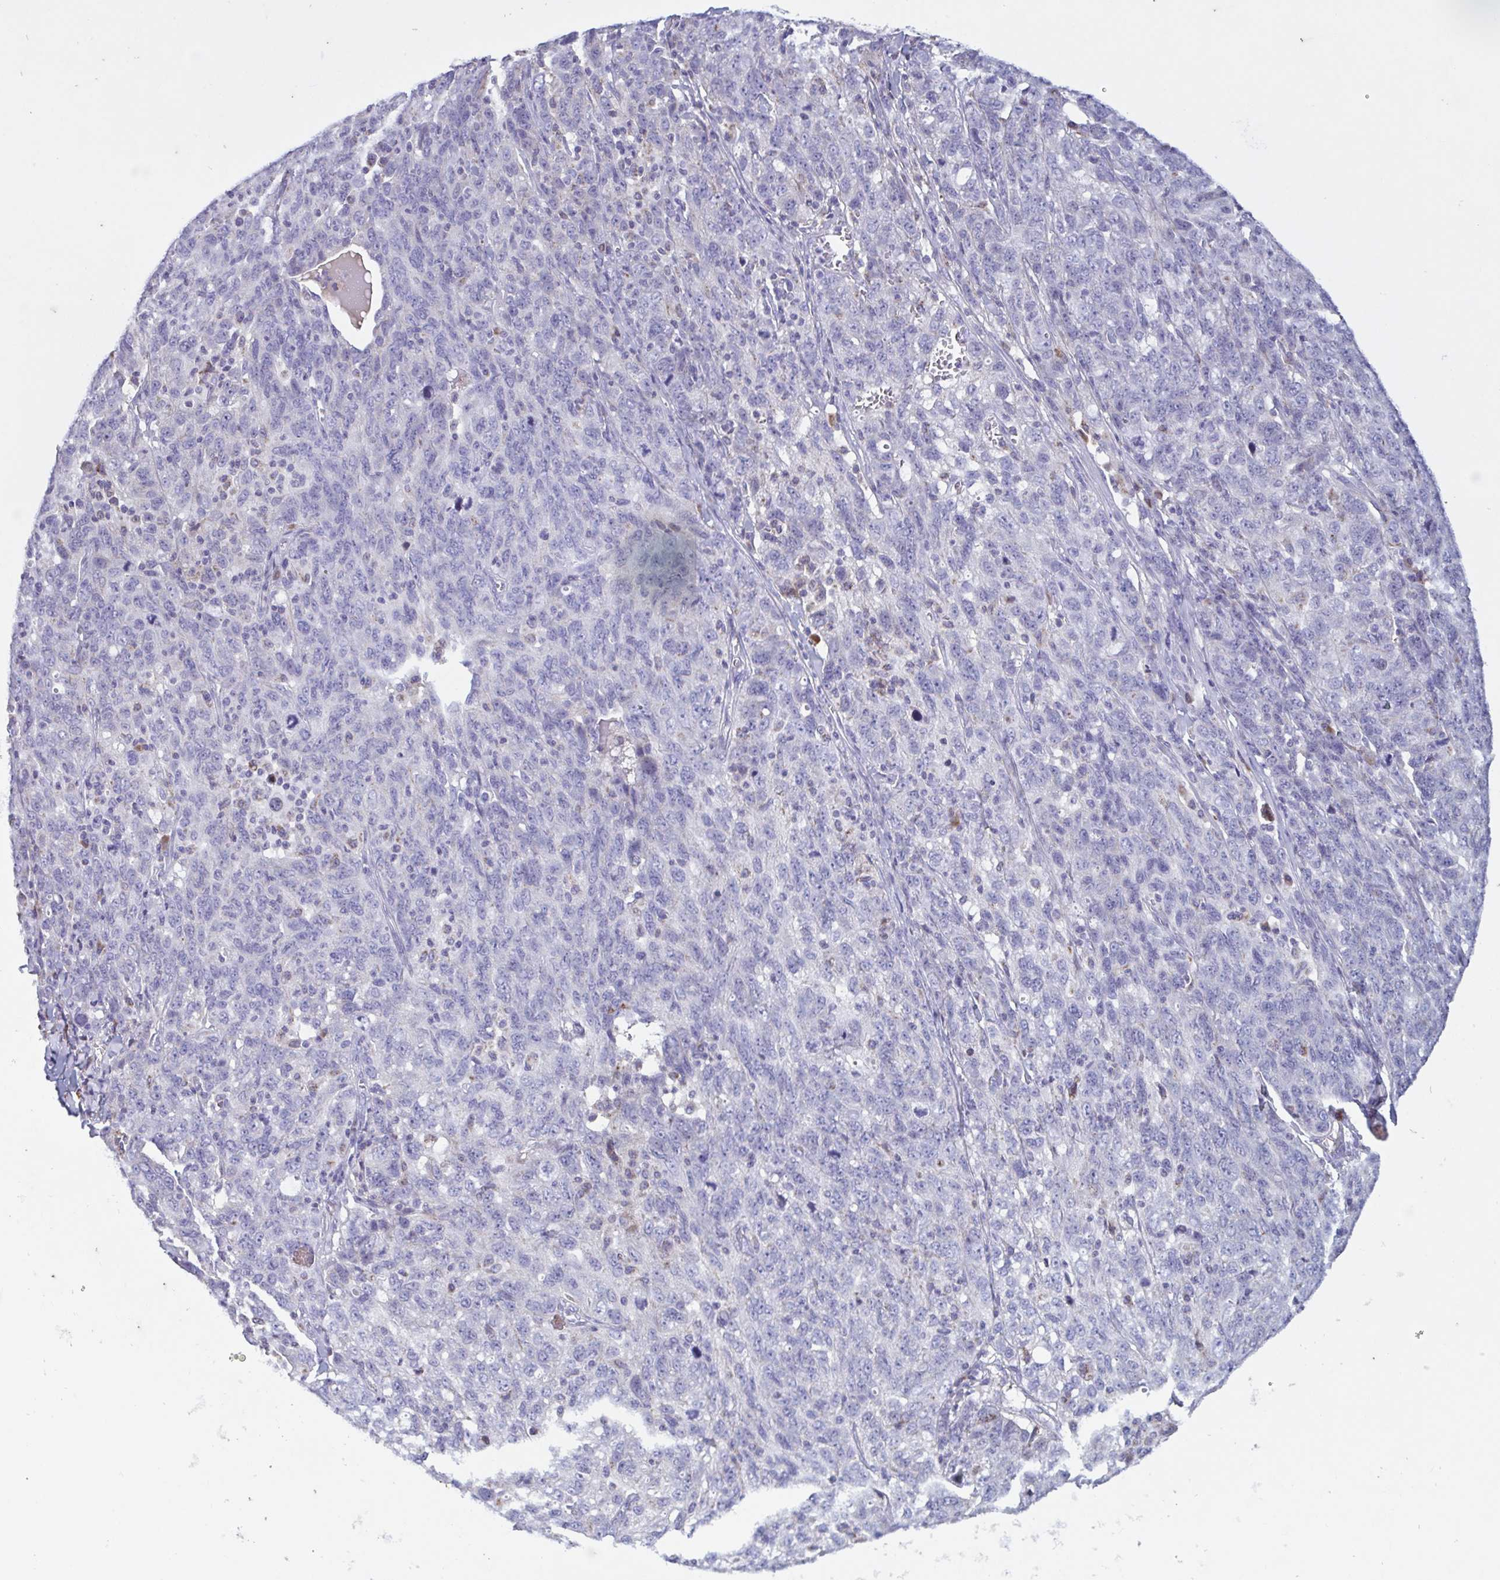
{"staining": {"intensity": "negative", "quantity": "none", "location": "none"}, "tissue": "ovarian cancer", "cell_type": "Tumor cells", "image_type": "cancer", "snomed": [{"axis": "morphology", "description": "Cystadenocarcinoma, serous, NOS"}, {"axis": "topography", "description": "Ovary"}], "caption": "DAB immunohistochemical staining of ovarian serous cystadenocarcinoma displays no significant positivity in tumor cells.", "gene": "F13B", "patient": {"sex": "female", "age": 71}}